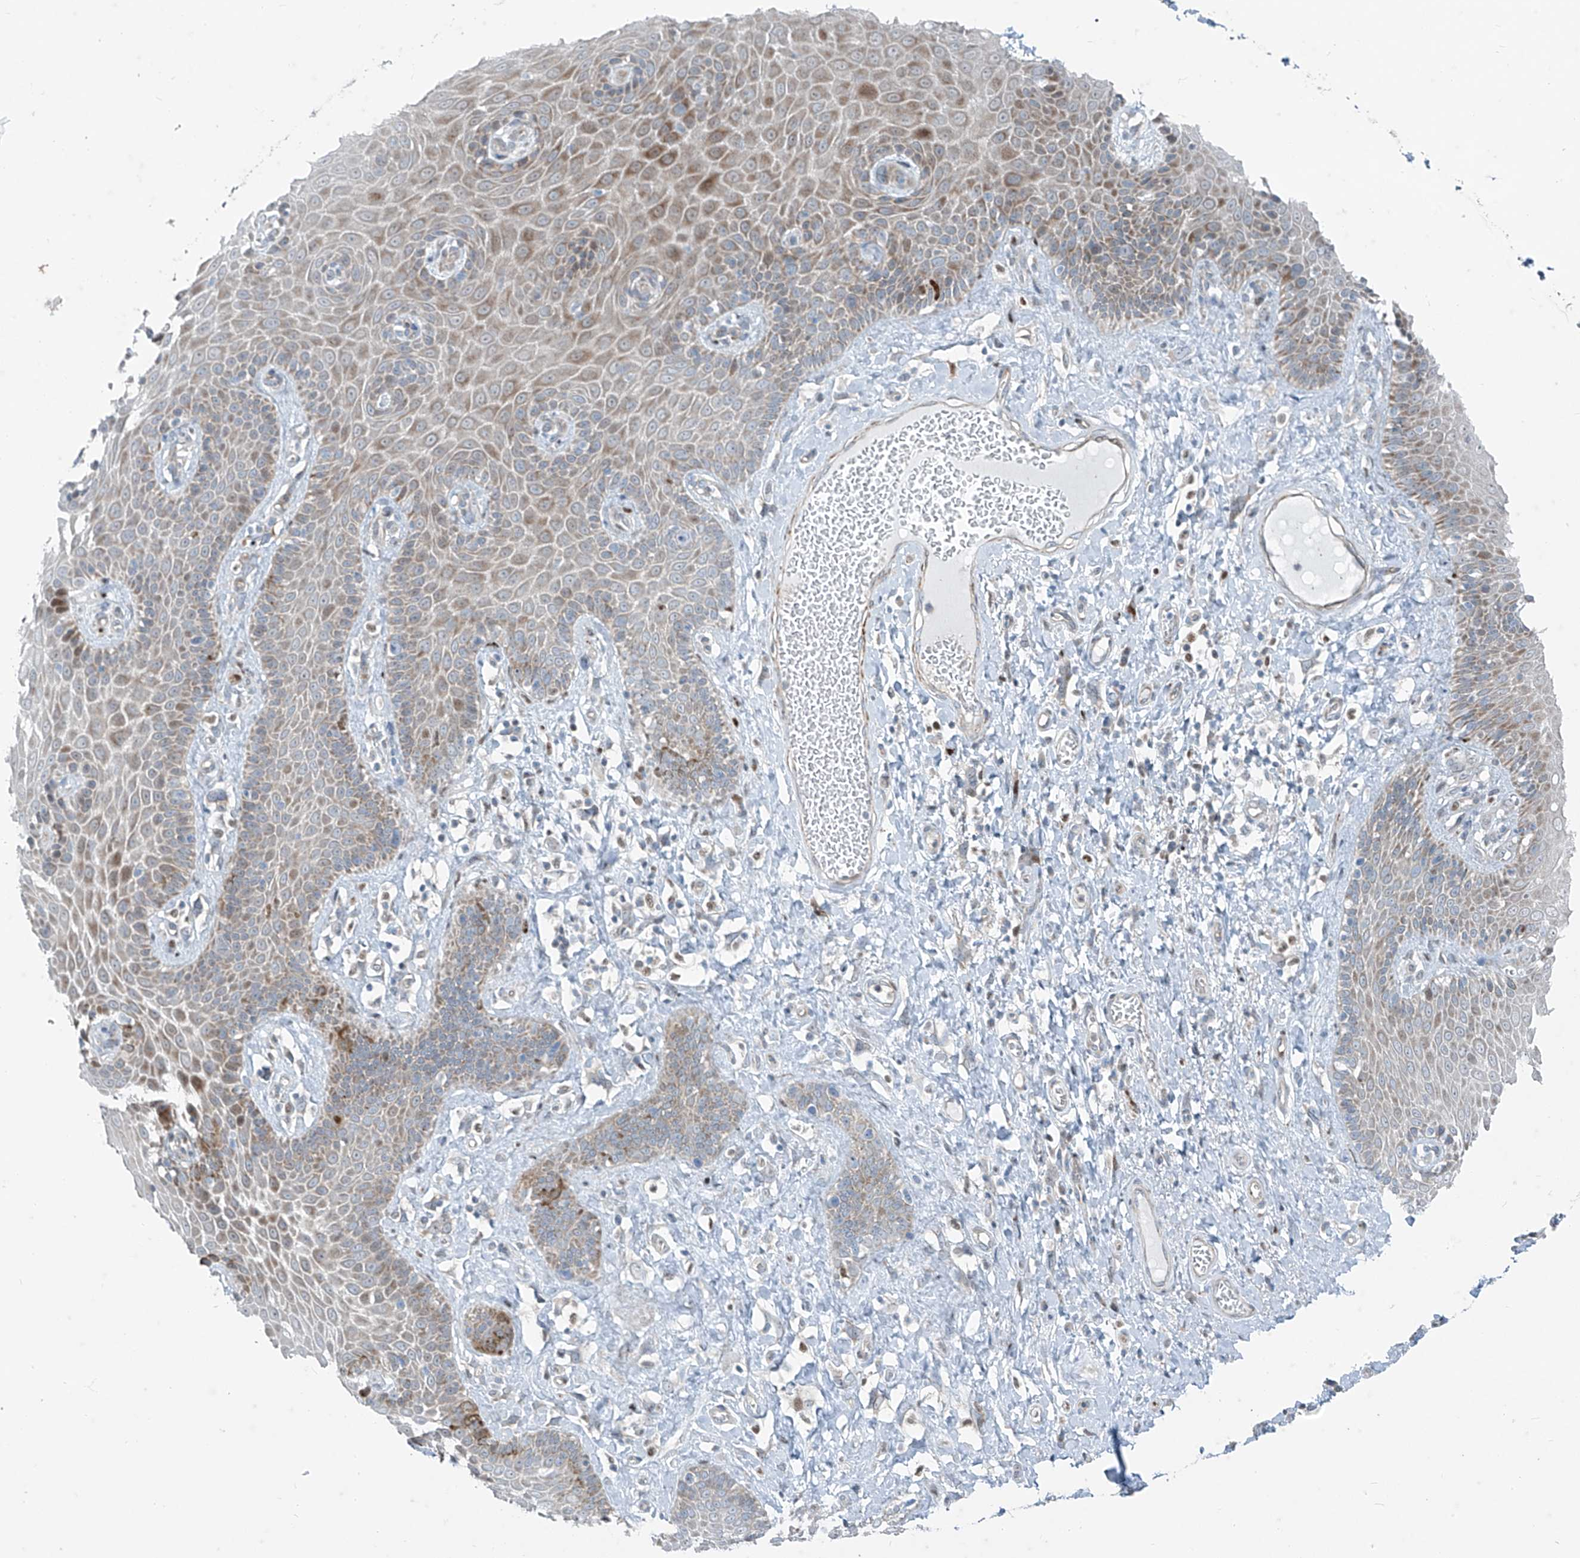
{"staining": {"intensity": "moderate", "quantity": "<25%", "location": "cytoplasmic/membranous"}, "tissue": "skin", "cell_type": "Epidermal cells", "image_type": "normal", "snomed": [{"axis": "morphology", "description": "Normal tissue, NOS"}, {"axis": "topography", "description": "Anal"}], "caption": "A photomicrograph of skin stained for a protein reveals moderate cytoplasmic/membranous brown staining in epidermal cells.", "gene": "PPCS", "patient": {"sex": "male", "age": 69}}